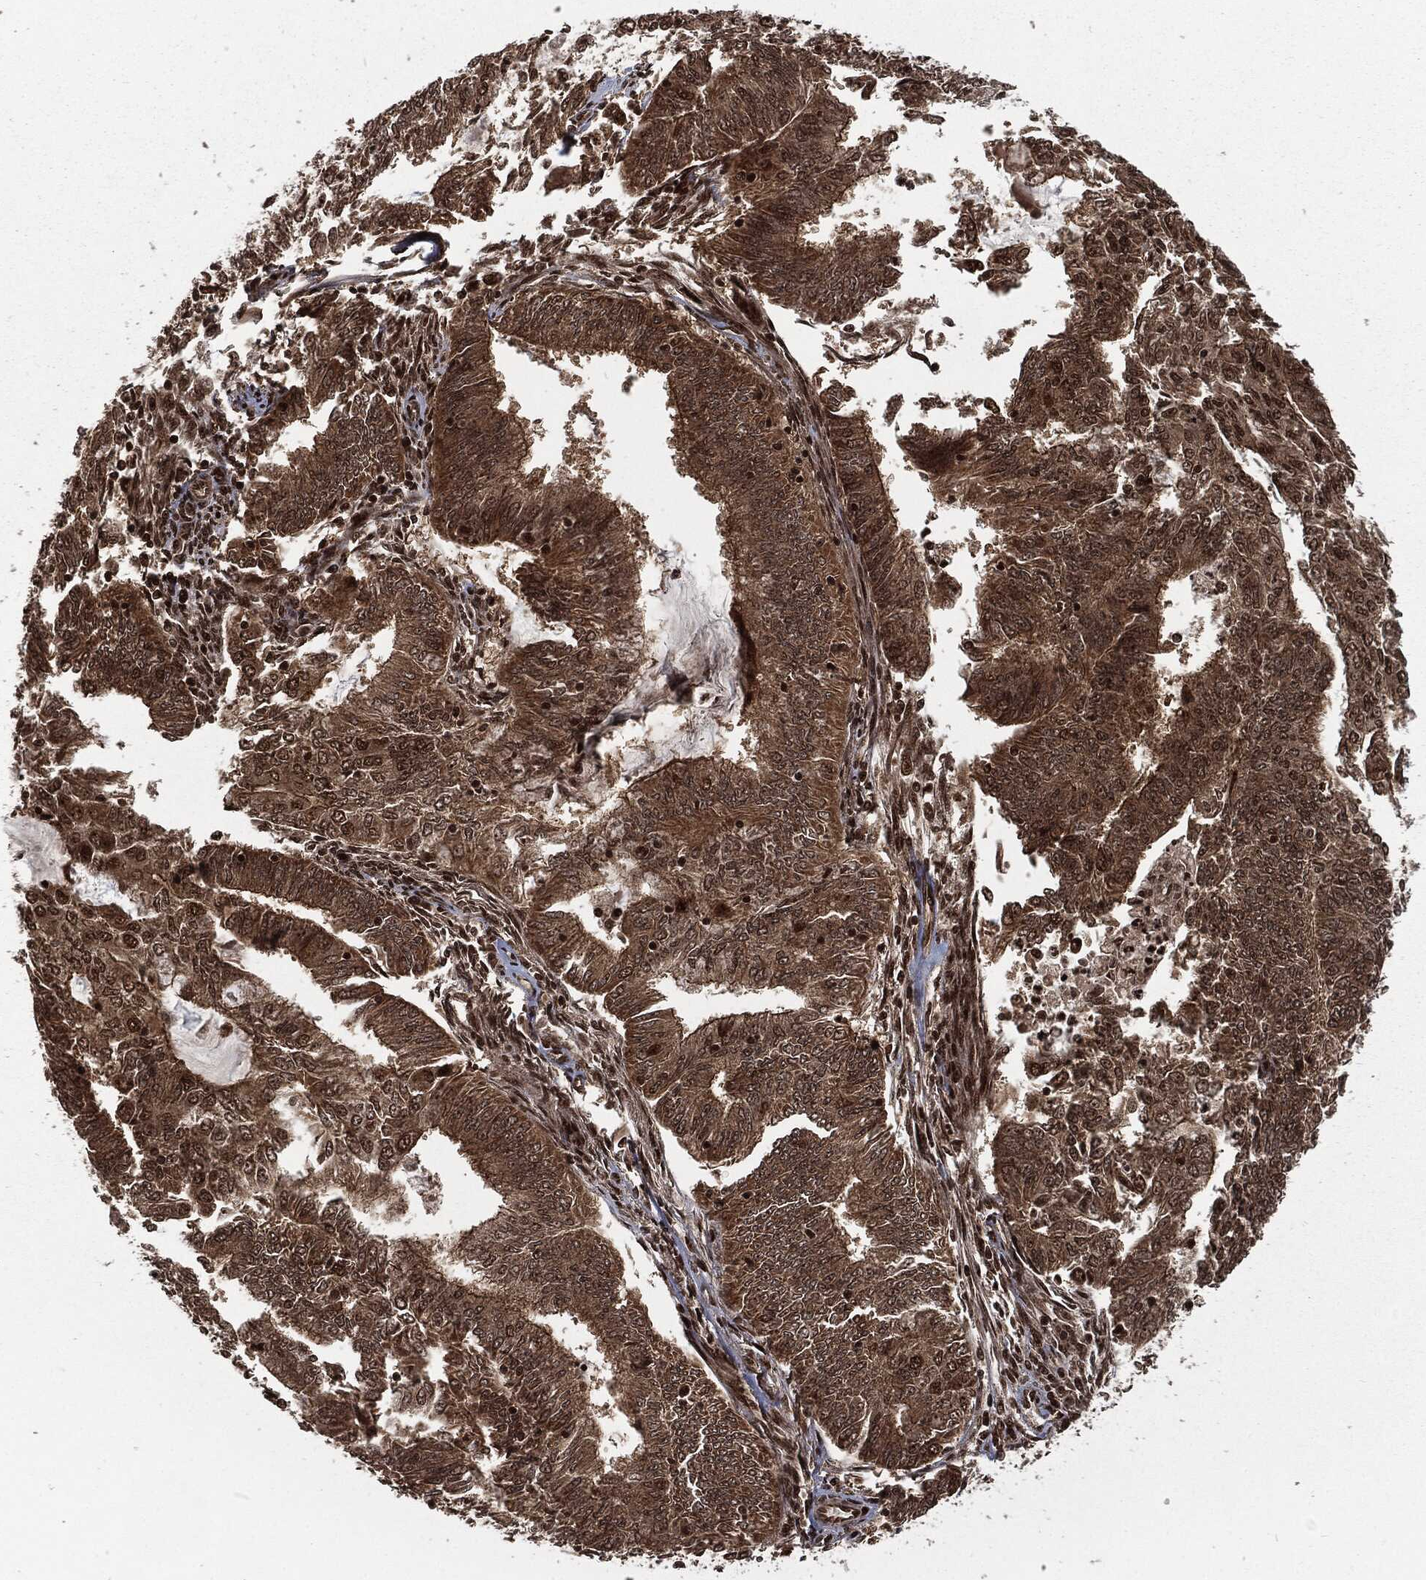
{"staining": {"intensity": "strong", "quantity": "25%-75%", "location": "cytoplasmic/membranous,nuclear"}, "tissue": "endometrial cancer", "cell_type": "Tumor cells", "image_type": "cancer", "snomed": [{"axis": "morphology", "description": "Adenocarcinoma, NOS"}, {"axis": "topography", "description": "Endometrium"}], "caption": "Brown immunohistochemical staining in human endometrial cancer displays strong cytoplasmic/membranous and nuclear staining in about 25%-75% of tumor cells.", "gene": "NGRN", "patient": {"sex": "female", "age": 62}}